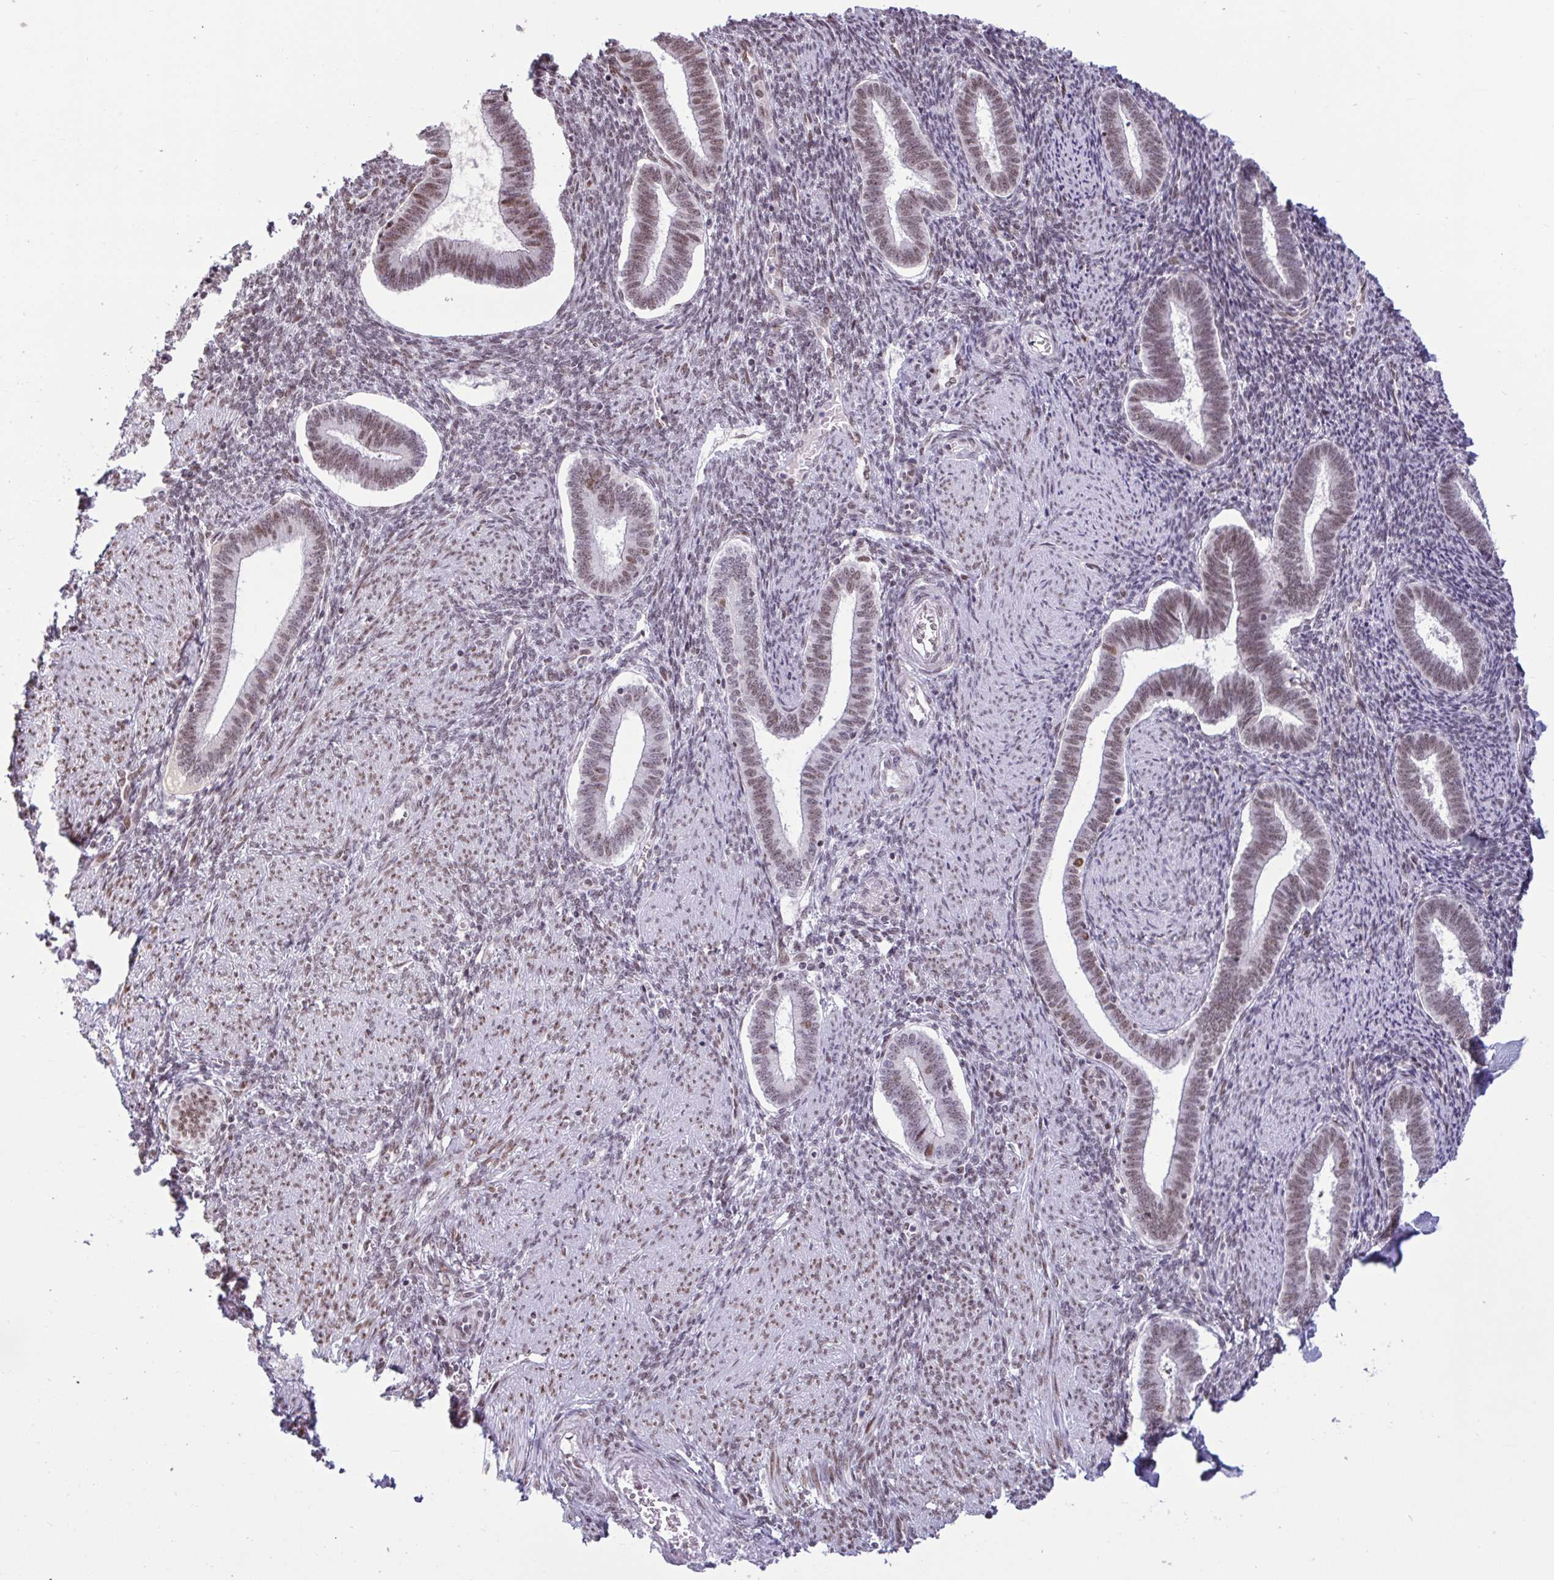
{"staining": {"intensity": "moderate", "quantity": "25%-75%", "location": "nuclear"}, "tissue": "endometrium", "cell_type": "Cells in endometrial stroma", "image_type": "normal", "snomed": [{"axis": "morphology", "description": "Normal tissue, NOS"}, {"axis": "topography", "description": "Endometrium"}], "caption": "Endometrium stained with DAB IHC reveals medium levels of moderate nuclear staining in approximately 25%-75% of cells in endometrial stroma. The protein of interest is stained brown, and the nuclei are stained in blue (DAB (3,3'-diaminobenzidine) IHC with brightfield microscopy, high magnification).", "gene": "CBFA2T2", "patient": {"sex": "female", "age": 42}}